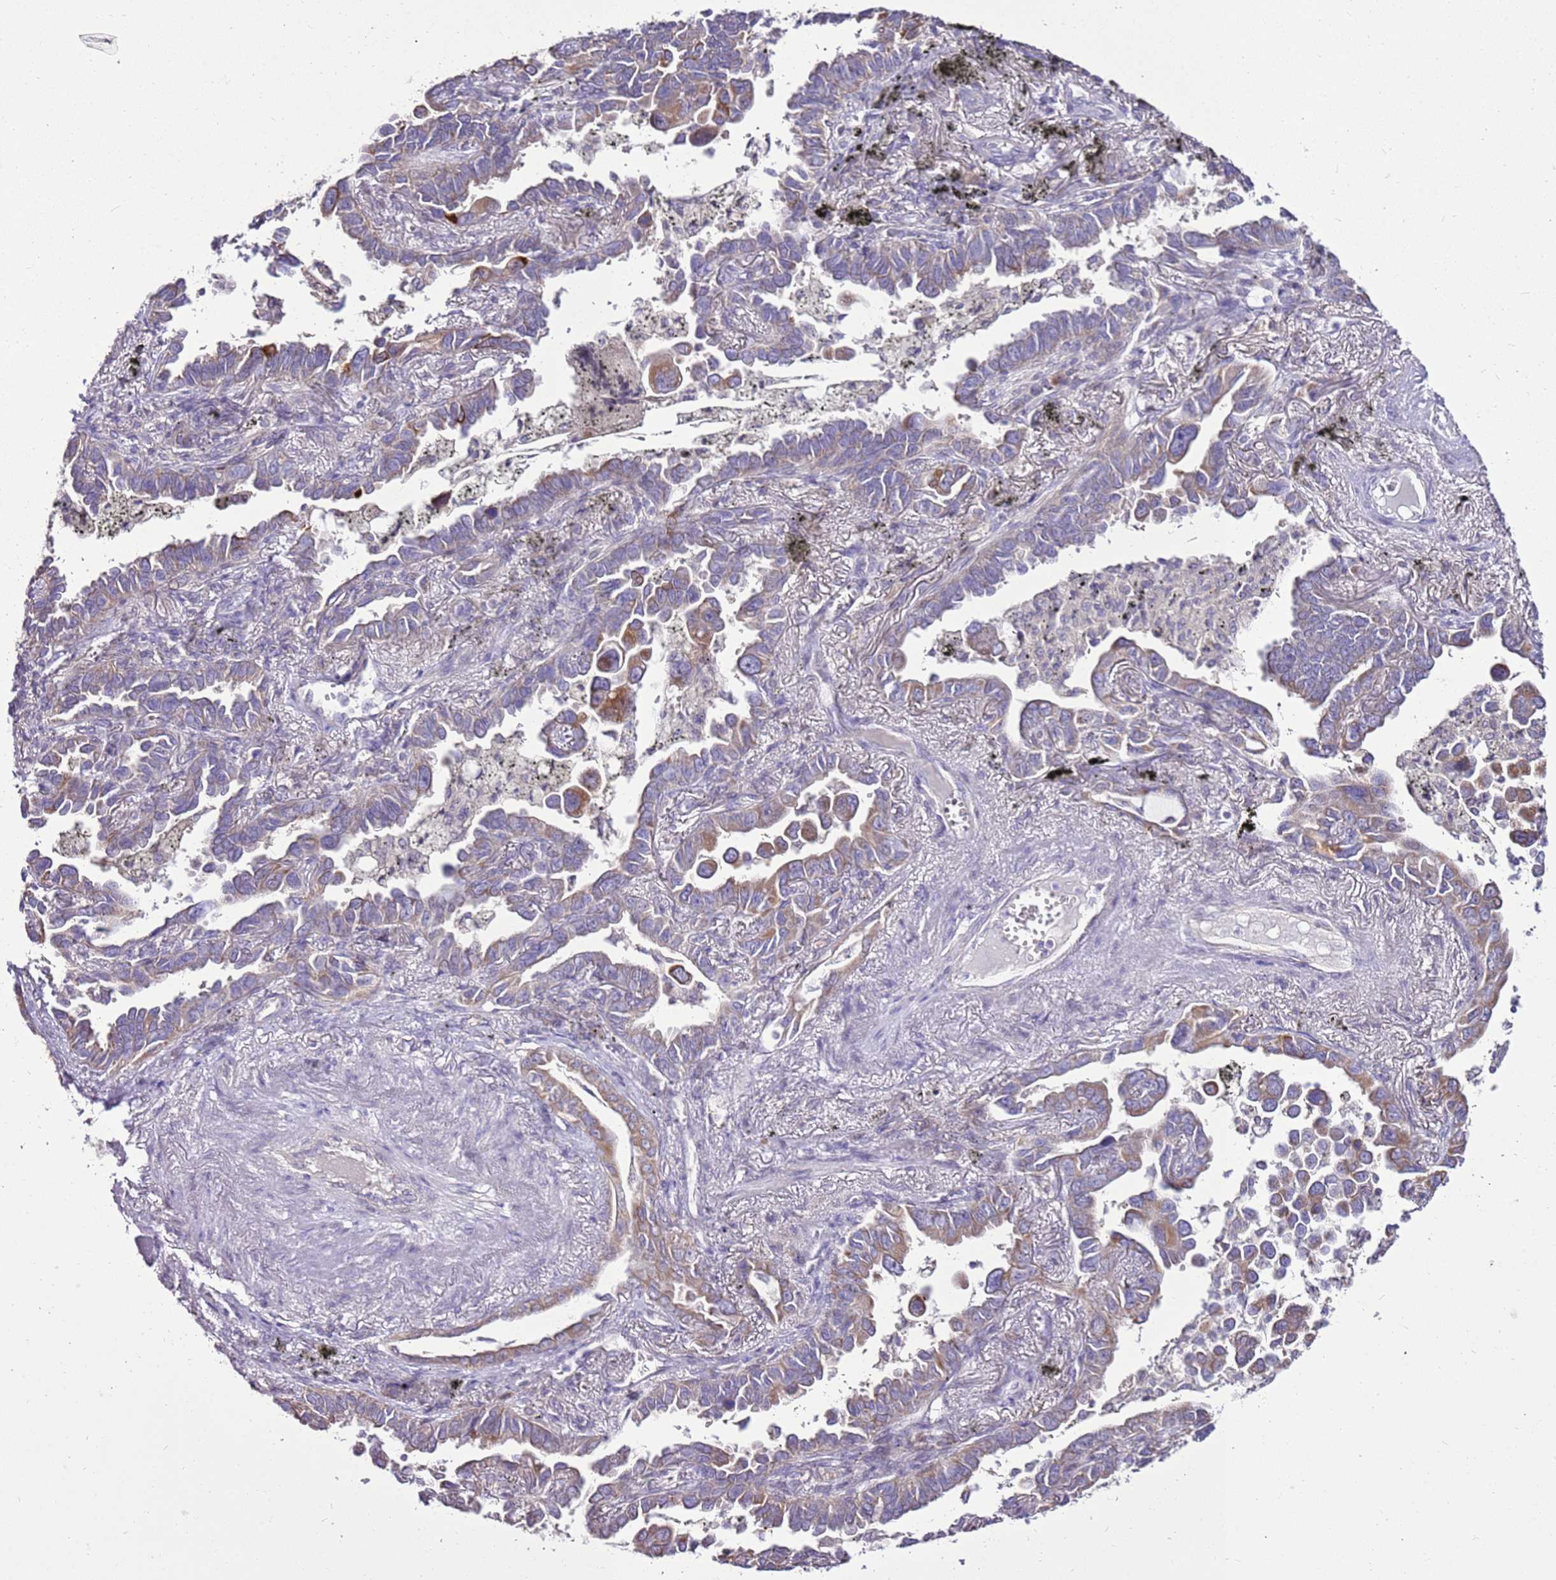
{"staining": {"intensity": "moderate", "quantity": "25%-75%", "location": "cytoplasmic/membranous"}, "tissue": "lung cancer", "cell_type": "Tumor cells", "image_type": "cancer", "snomed": [{"axis": "morphology", "description": "Adenocarcinoma, NOS"}, {"axis": "topography", "description": "Lung"}], "caption": "Tumor cells show medium levels of moderate cytoplasmic/membranous staining in approximately 25%-75% of cells in adenocarcinoma (lung).", "gene": "SLC38A5", "patient": {"sex": "male", "age": 67}}